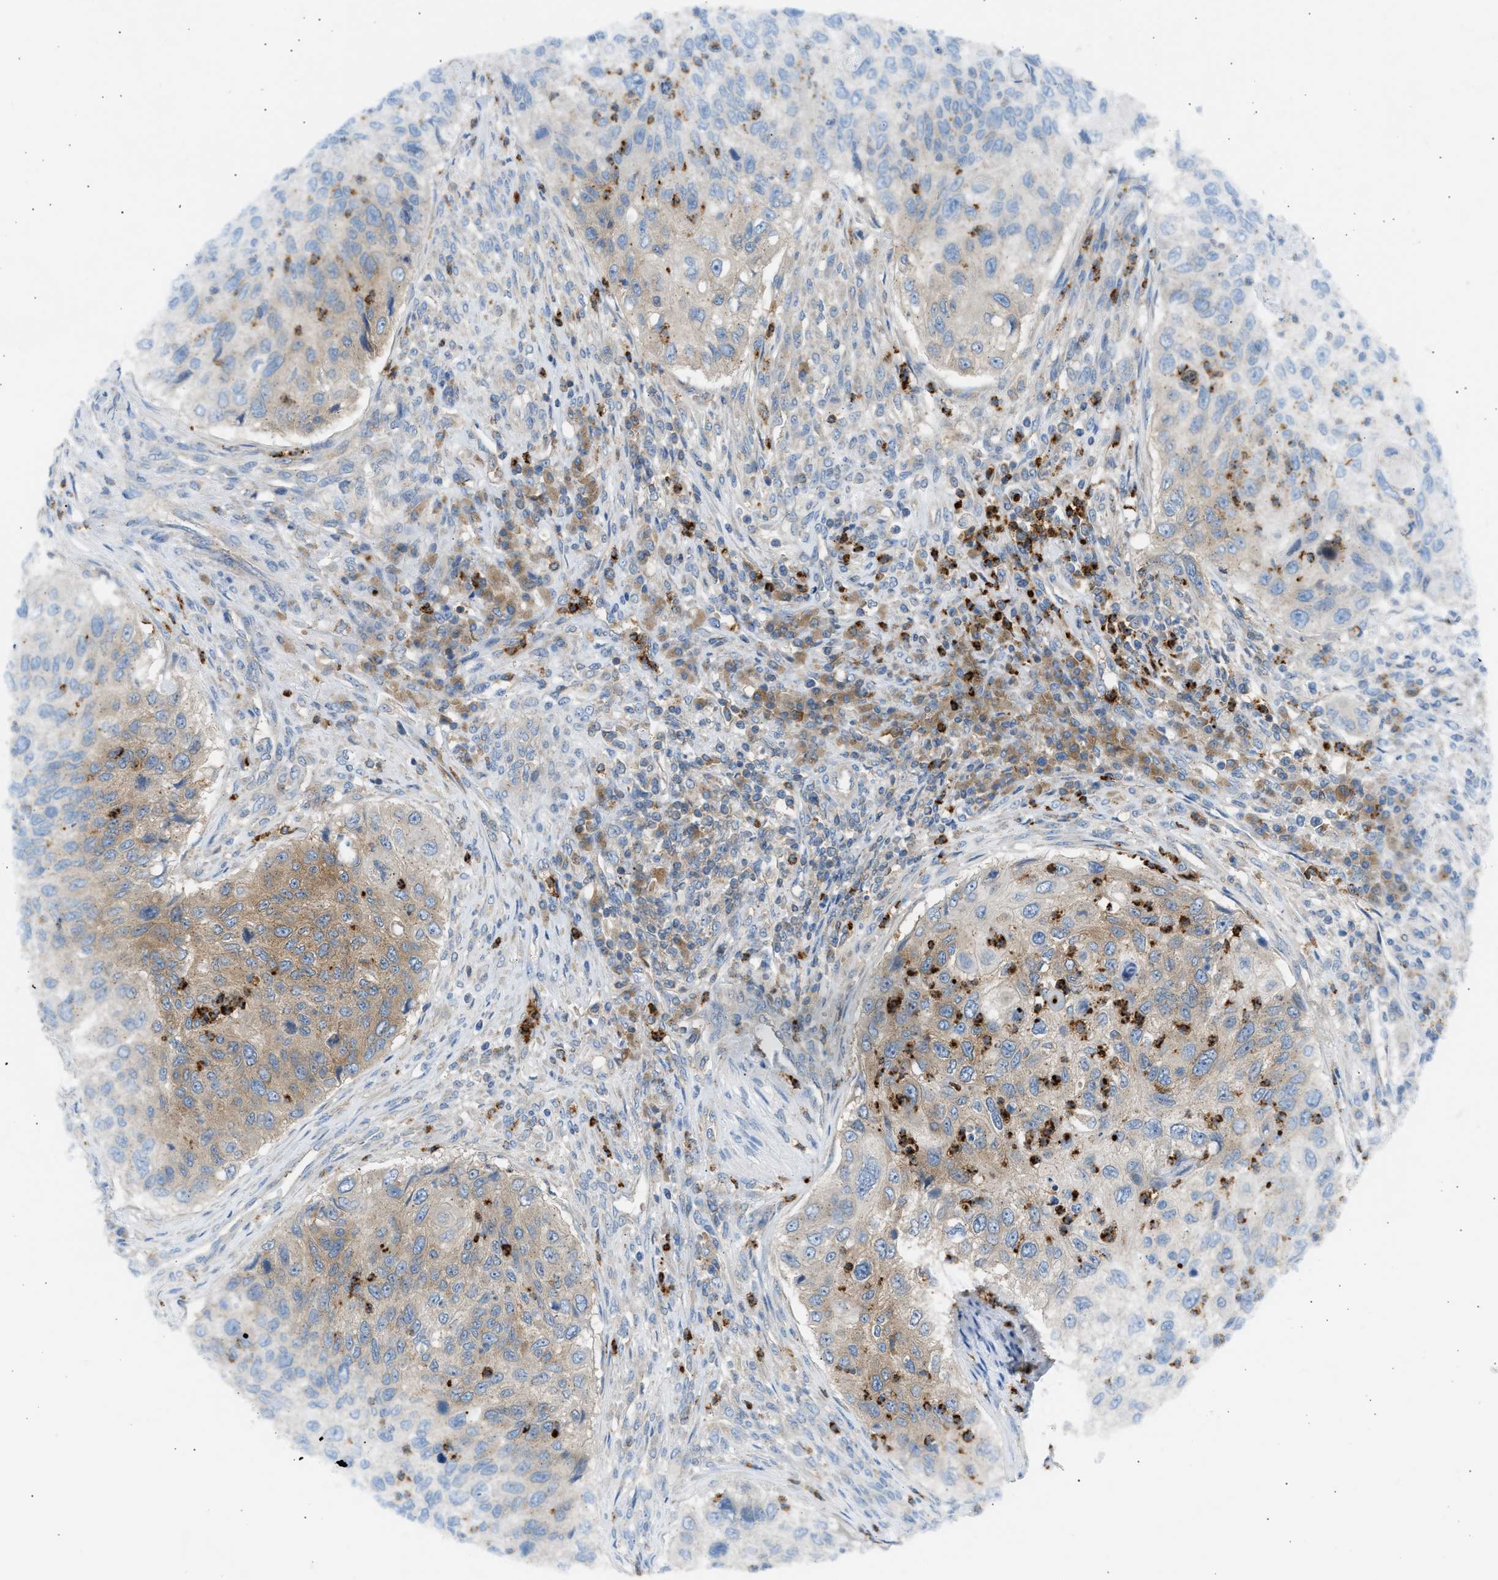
{"staining": {"intensity": "weak", "quantity": "25%-75%", "location": "cytoplasmic/membranous"}, "tissue": "urothelial cancer", "cell_type": "Tumor cells", "image_type": "cancer", "snomed": [{"axis": "morphology", "description": "Urothelial carcinoma, High grade"}, {"axis": "topography", "description": "Urinary bladder"}], "caption": "An IHC photomicrograph of tumor tissue is shown. Protein staining in brown labels weak cytoplasmic/membranous positivity in high-grade urothelial carcinoma within tumor cells.", "gene": "TRIM50", "patient": {"sex": "female", "age": 60}}